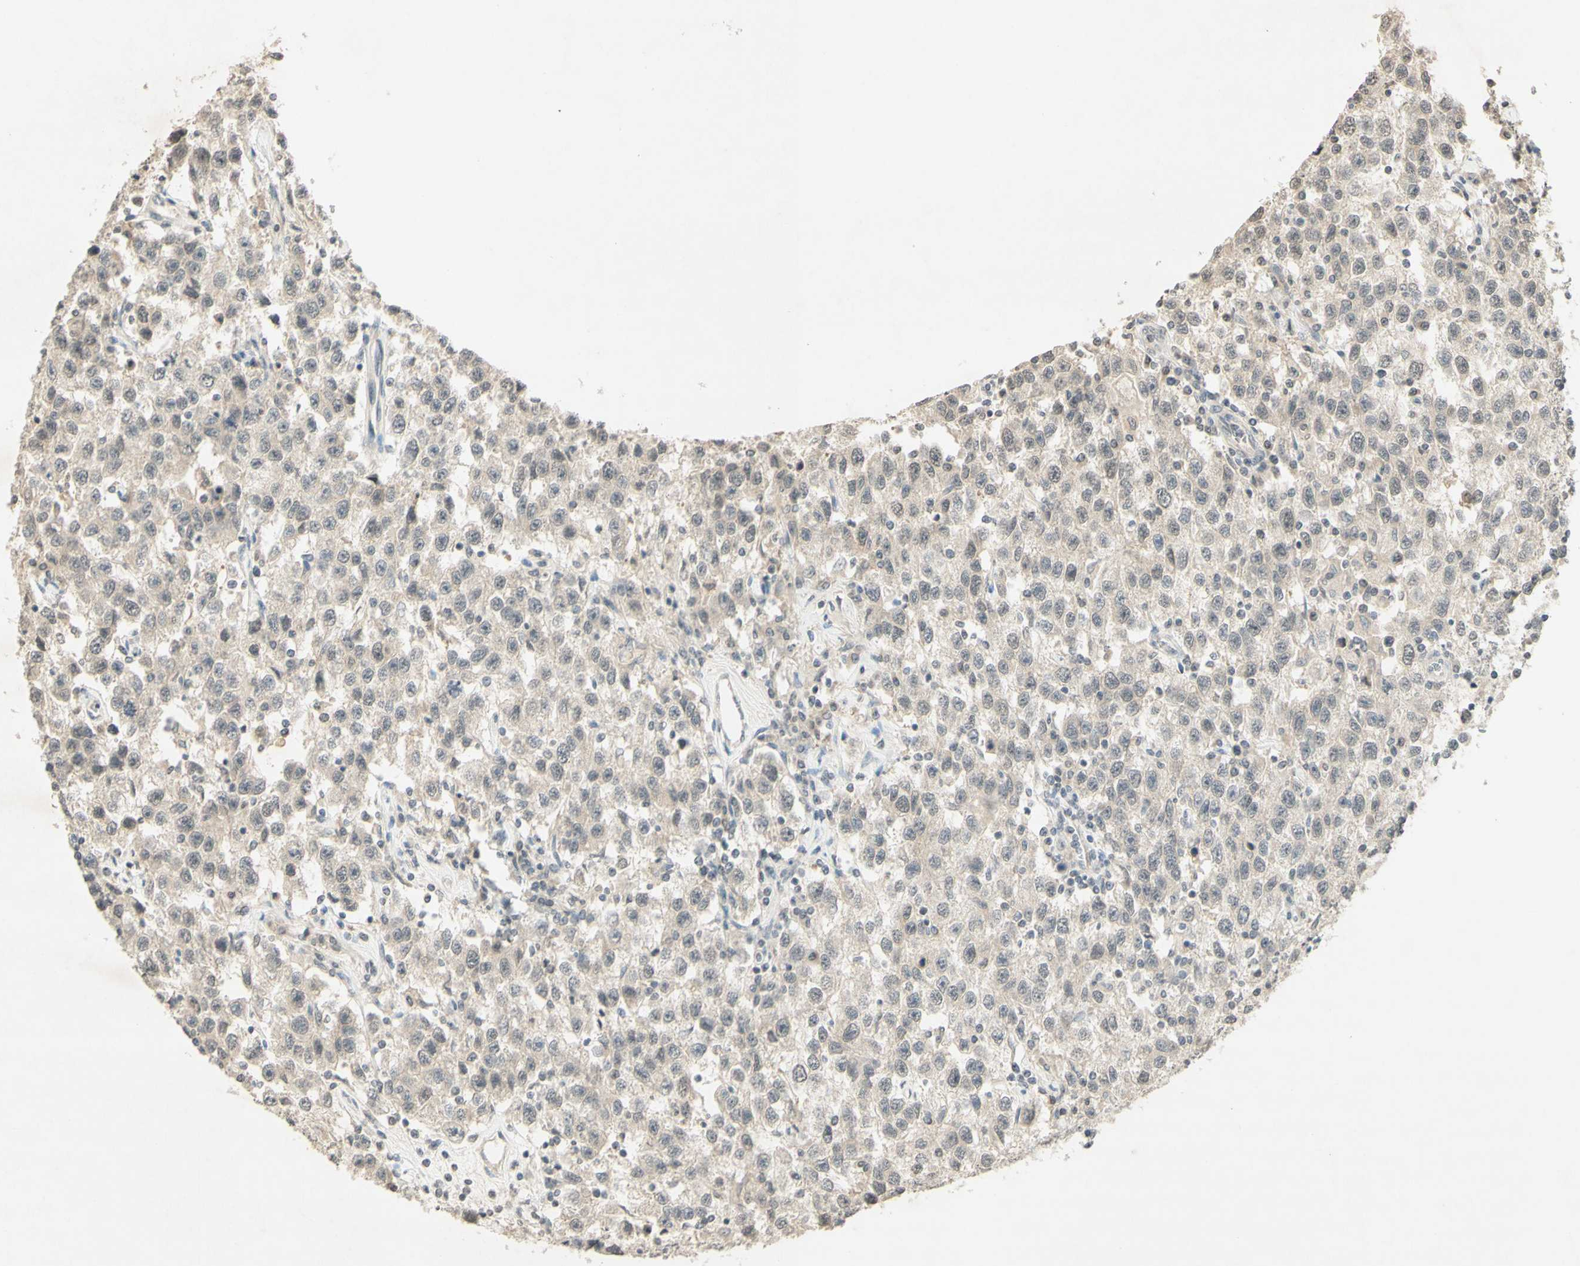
{"staining": {"intensity": "weak", "quantity": "25%-75%", "location": "cytoplasmic/membranous"}, "tissue": "testis cancer", "cell_type": "Tumor cells", "image_type": "cancer", "snomed": [{"axis": "morphology", "description": "Seminoma, NOS"}, {"axis": "topography", "description": "Testis"}], "caption": "This micrograph demonstrates testis cancer stained with immunohistochemistry to label a protein in brown. The cytoplasmic/membranous of tumor cells show weak positivity for the protein. Nuclei are counter-stained blue.", "gene": "GLI1", "patient": {"sex": "male", "age": 41}}